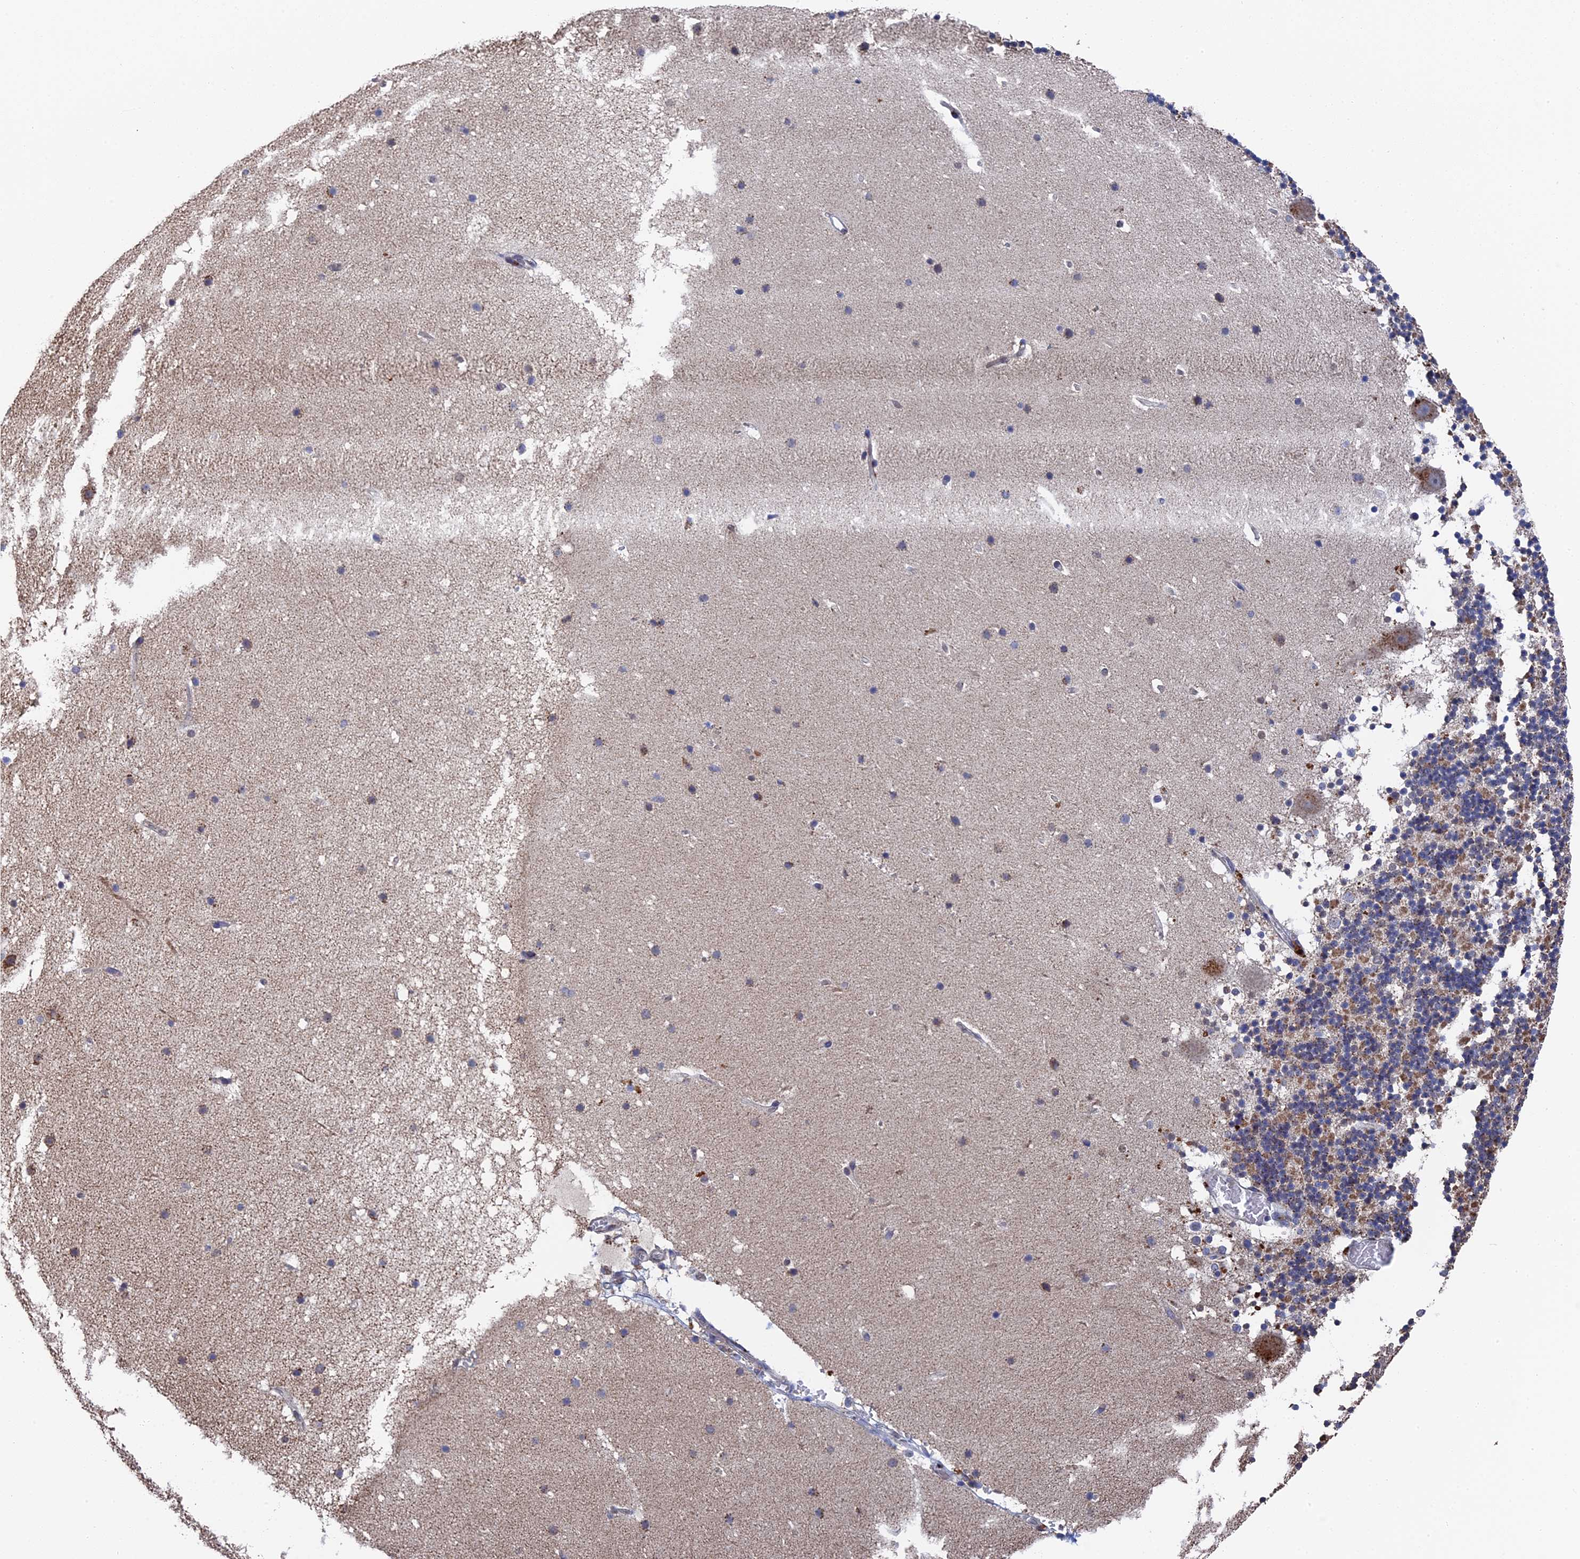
{"staining": {"intensity": "moderate", "quantity": "25%-75%", "location": "cytoplasmic/membranous"}, "tissue": "cerebellum", "cell_type": "Cells in granular layer", "image_type": "normal", "snomed": [{"axis": "morphology", "description": "Normal tissue, NOS"}, {"axis": "topography", "description": "Cerebellum"}], "caption": "About 25%-75% of cells in granular layer in normal human cerebellum exhibit moderate cytoplasmic/membranous protein expression as visualized by brown immunohistochemical staining.", "gene": "SMG9", "patient": {"sex": "male", "age": 57}}